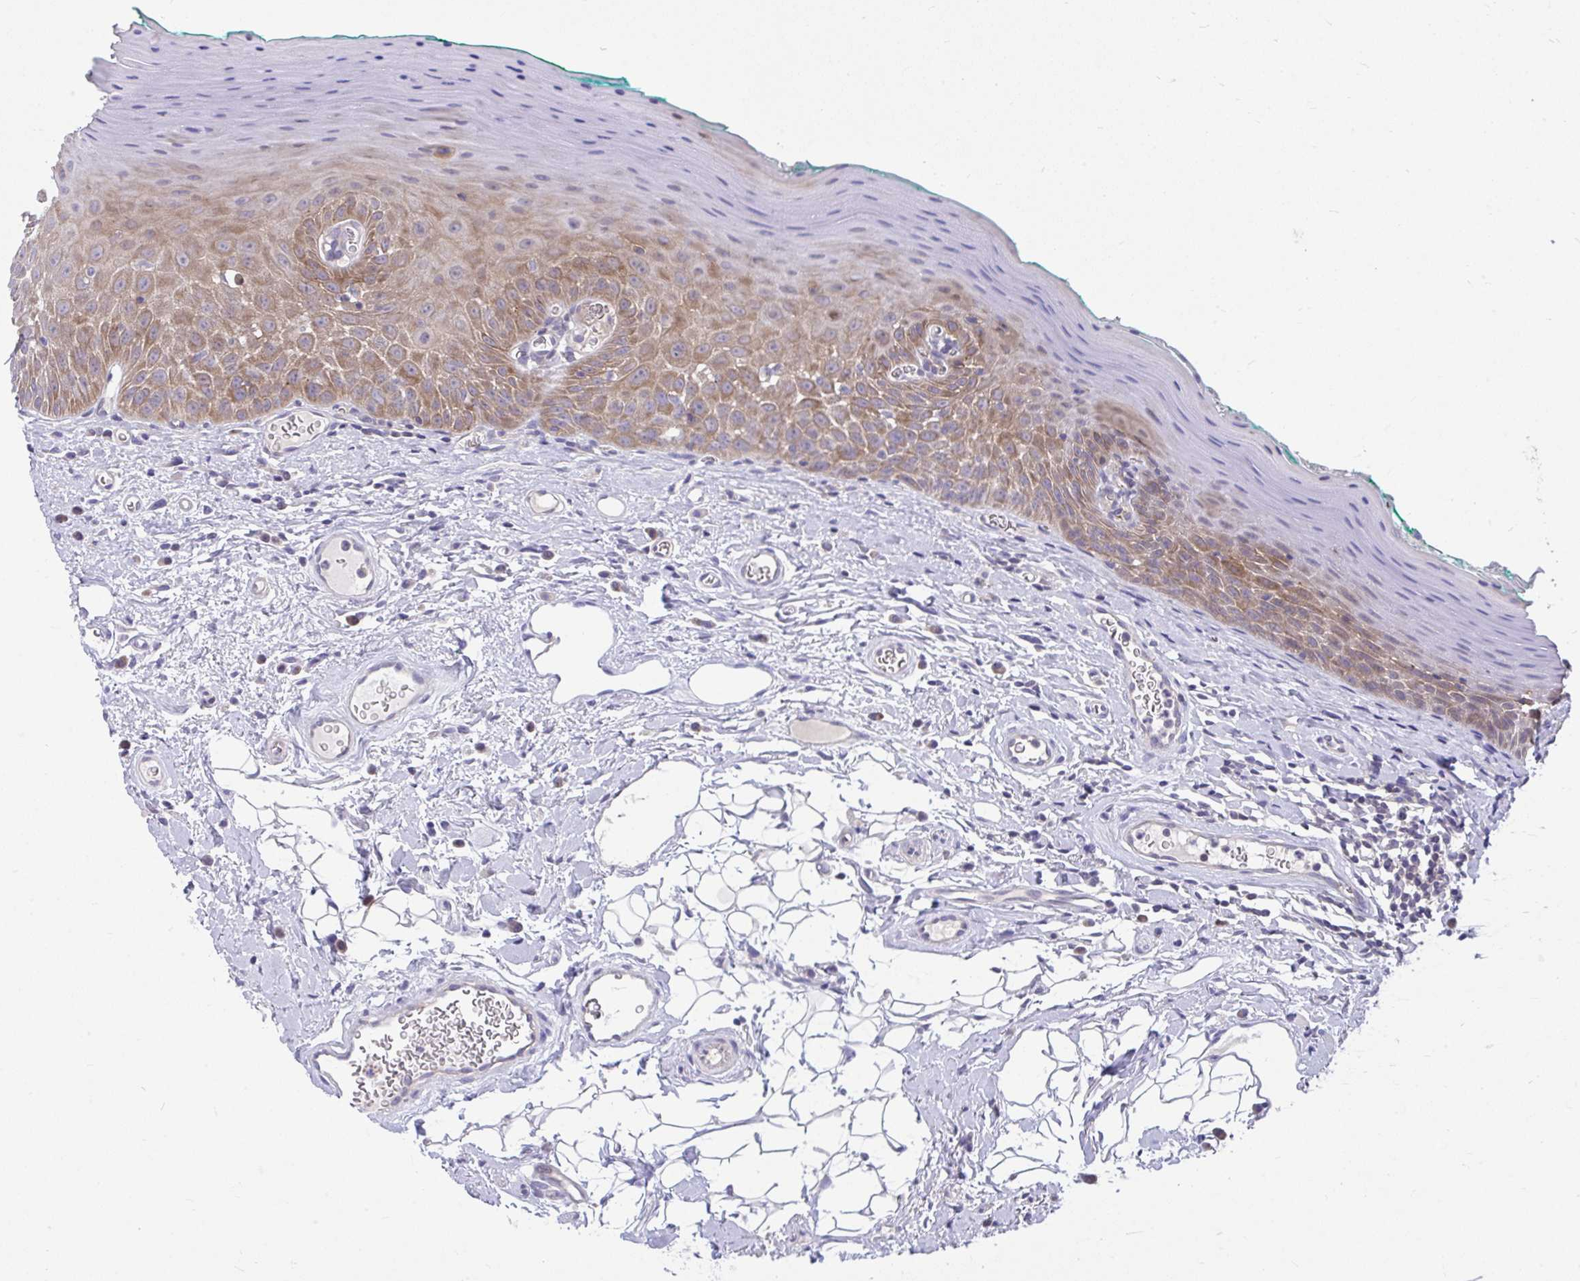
{"staining": {"intensity": "moderate", "quantity": ">75%", "location": "cytoplasmic/membranous"}, "tissue": "oral mucosa", "cell_type": "Squamous epithelial cells", "image_type": "normal", "snomed": [{"axis": "morphology", "description": "Normal tissue, NOS"}, {"axis": "topography", "description": "Oral tissue"}, {"axis": "topography", "description": "Tounge, NOS"}], "caption": "A high-resolution histopathology image shows IHC staining of normal oral mucosa, which displays moderate cytoplasmic/membranous expression in about >75% of squamous epithelial cells.", "gene": "PCDHB7", "patient": {"sex": "male", "age": 83}}